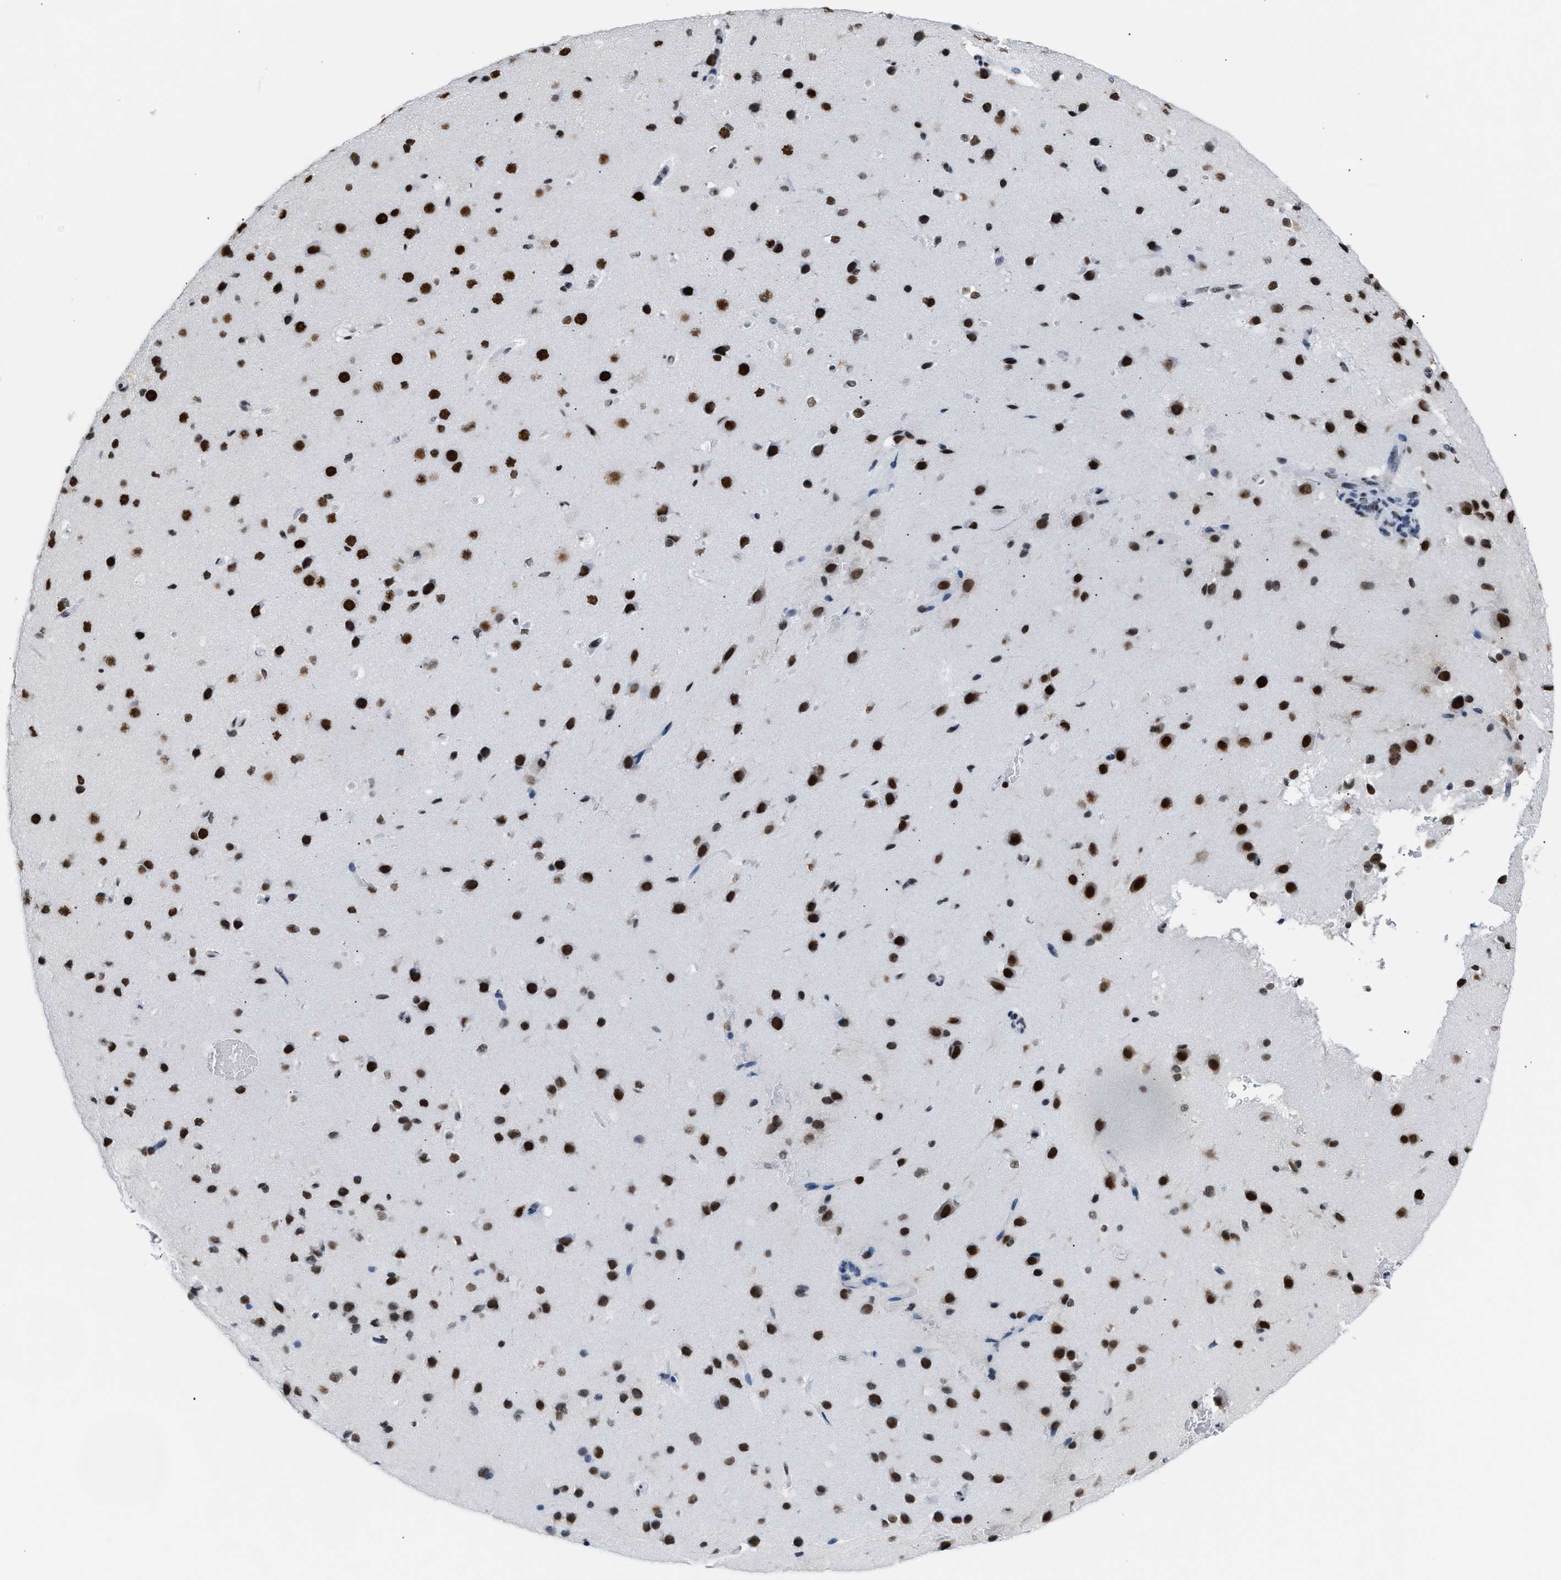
{"staining": {"intensity": "negative", "quantity": "none", "location": "none"}, "tissue": "cerebral cortex", "cell_type": "Endothelial cells", "image_type": "normal", "snomed": [{"axis": "morphology", "description": "Normal tissue, NOS"}, {"axis": "morphology", "description": "Developmental malformation"}, {"axis": "topography", "description": "Cerebral cortex"}], "caption": "Immunohistochemistry micrograph of normal cerebral cortex: human cerebral cortex stained with DAB (3,3'-diaminobenzidine) reveals no significant protein expression in endothelial cells.", "gene": "CCAR2", "patient": {"sex": "female", "age": 30}}